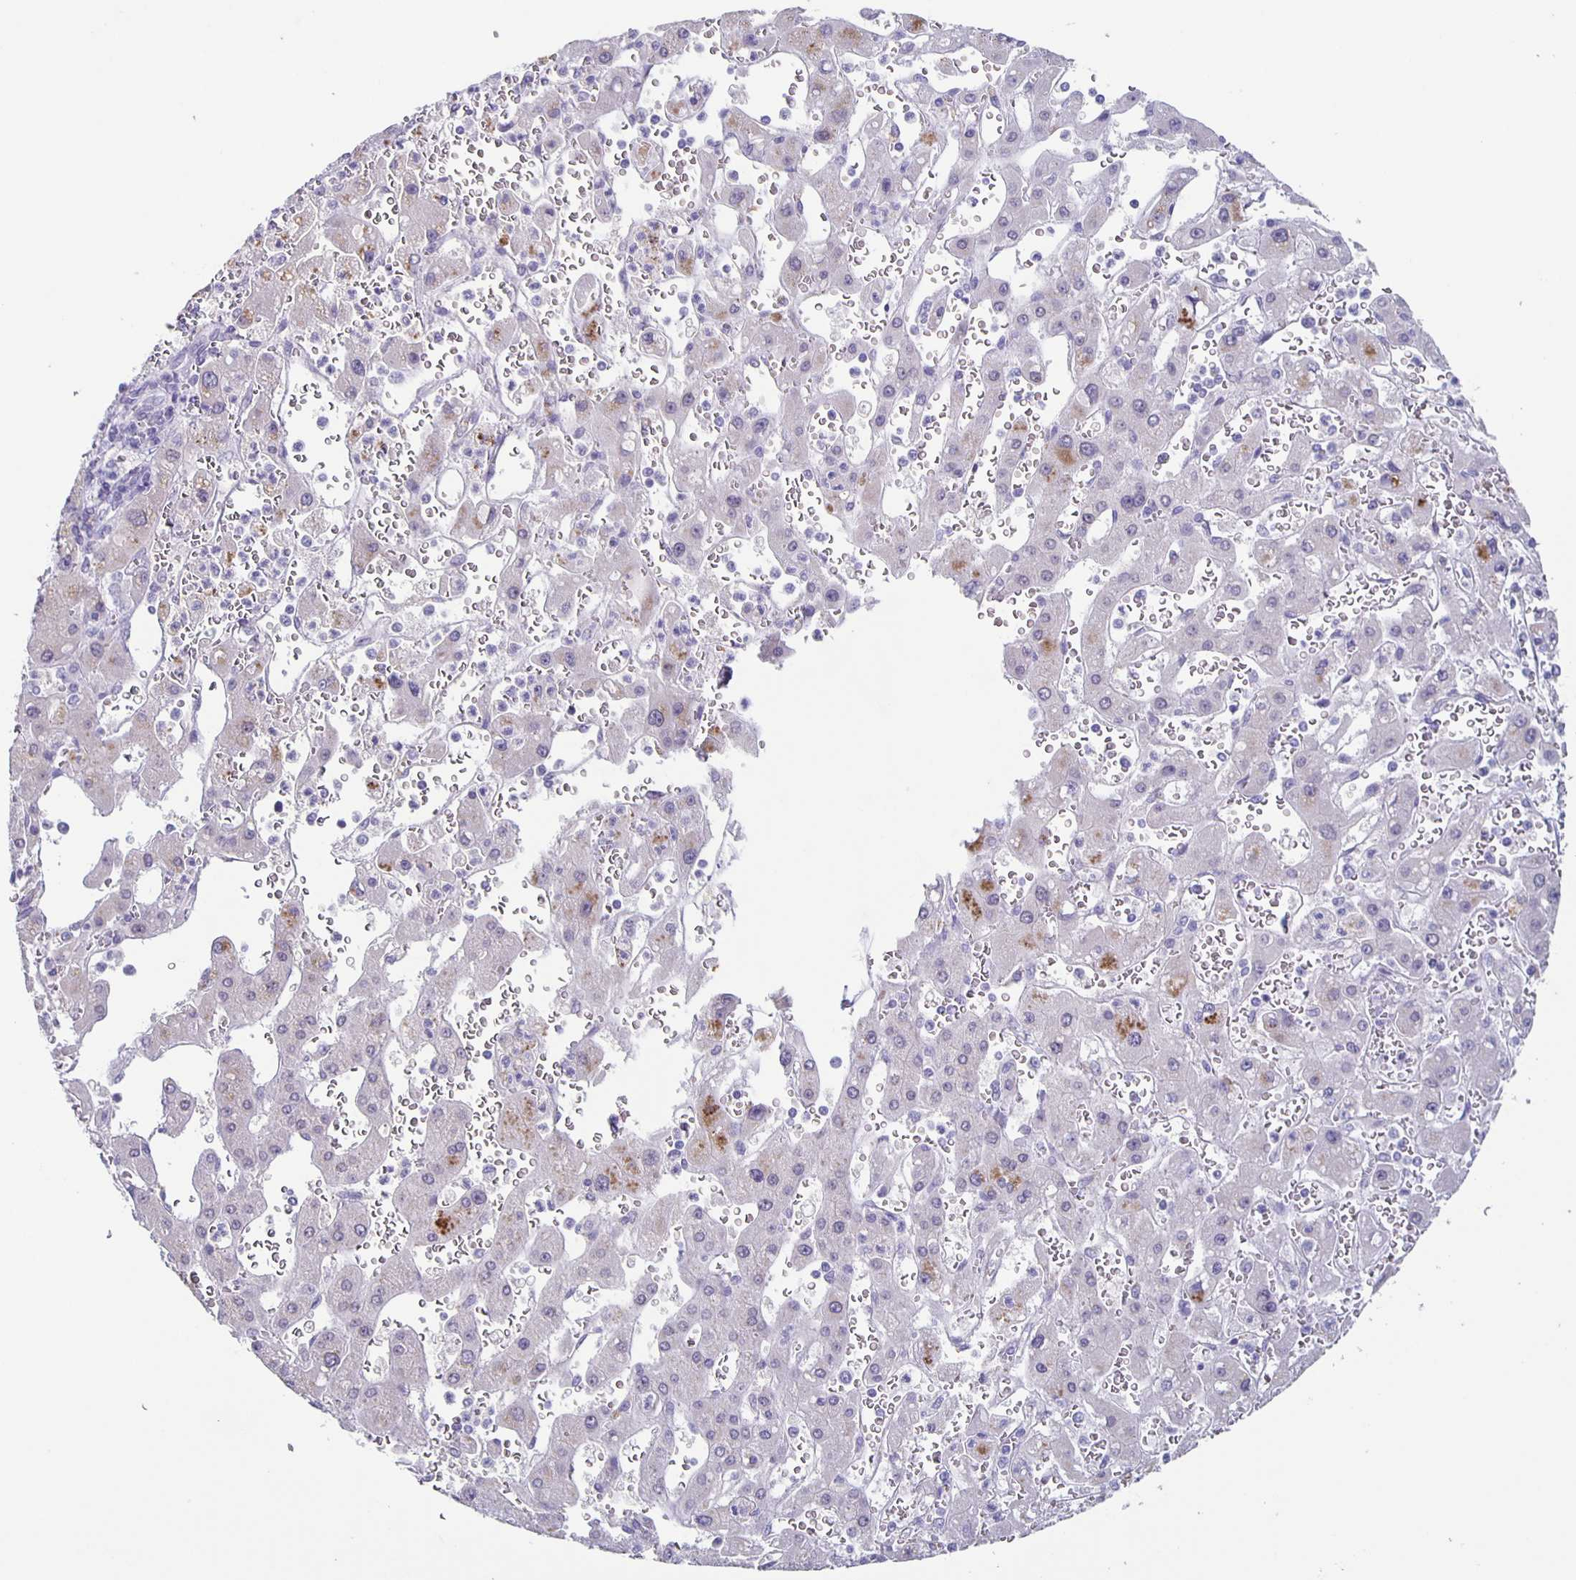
{"staining": {"intensity": "negative", "quantity": "none", "location": "none"}, "tissue": "liver cancer", "cell_type": "Tumor cells", "image_type": "cancer", "snomed": [{"axis": "morphology", "description": "Carcinoma, Hepatocellular, NOS"}, {"axis": "topography", "description": "Liver"}], "caption": "Immunohistochemistry (IHC) of human liver cancer displays no positivity in tumor cells.", "gene": "CARNS1", "patient": {"sex": "female", "age": 73}}